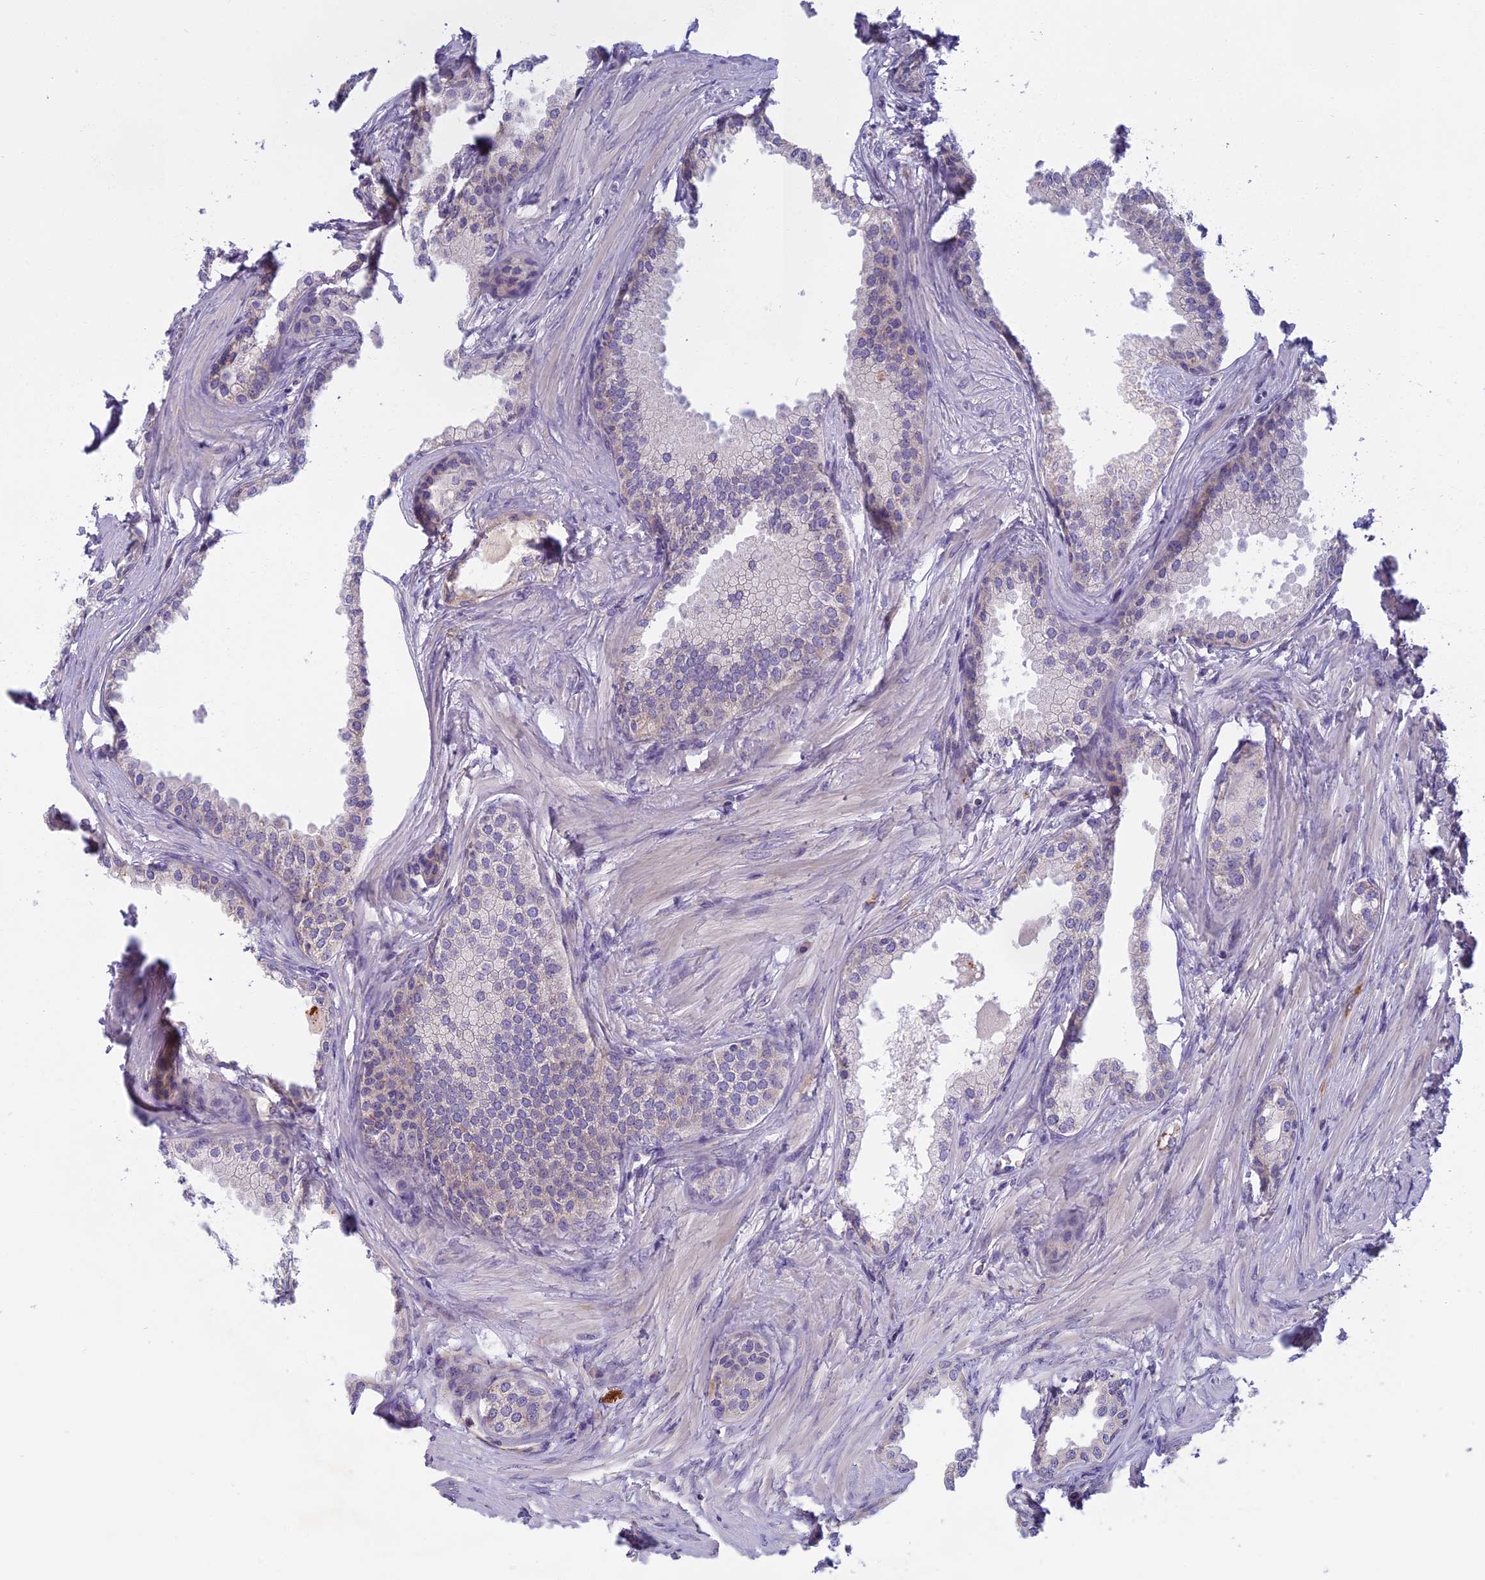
{"staining": {"intensity": "moderate", "quantity": "<25%", "location": "cytoplasmic/membranous"}, "tissue": "prostate cancer", "cell_type": "Tumor cells", "image_type": "cancer", "snomed": [{"axis": "morphology", "description": "Adenocarcinoma, High grade"}, {"axis": "topography", "description": "Prostate"}], "caption": "Moderate cytoplasmic/membranous protein staining is identified in about <25% of tumor cells in prostate cancer.", "gene": "SEMA7A", "patient": {"sex": "male", "age": 59}}